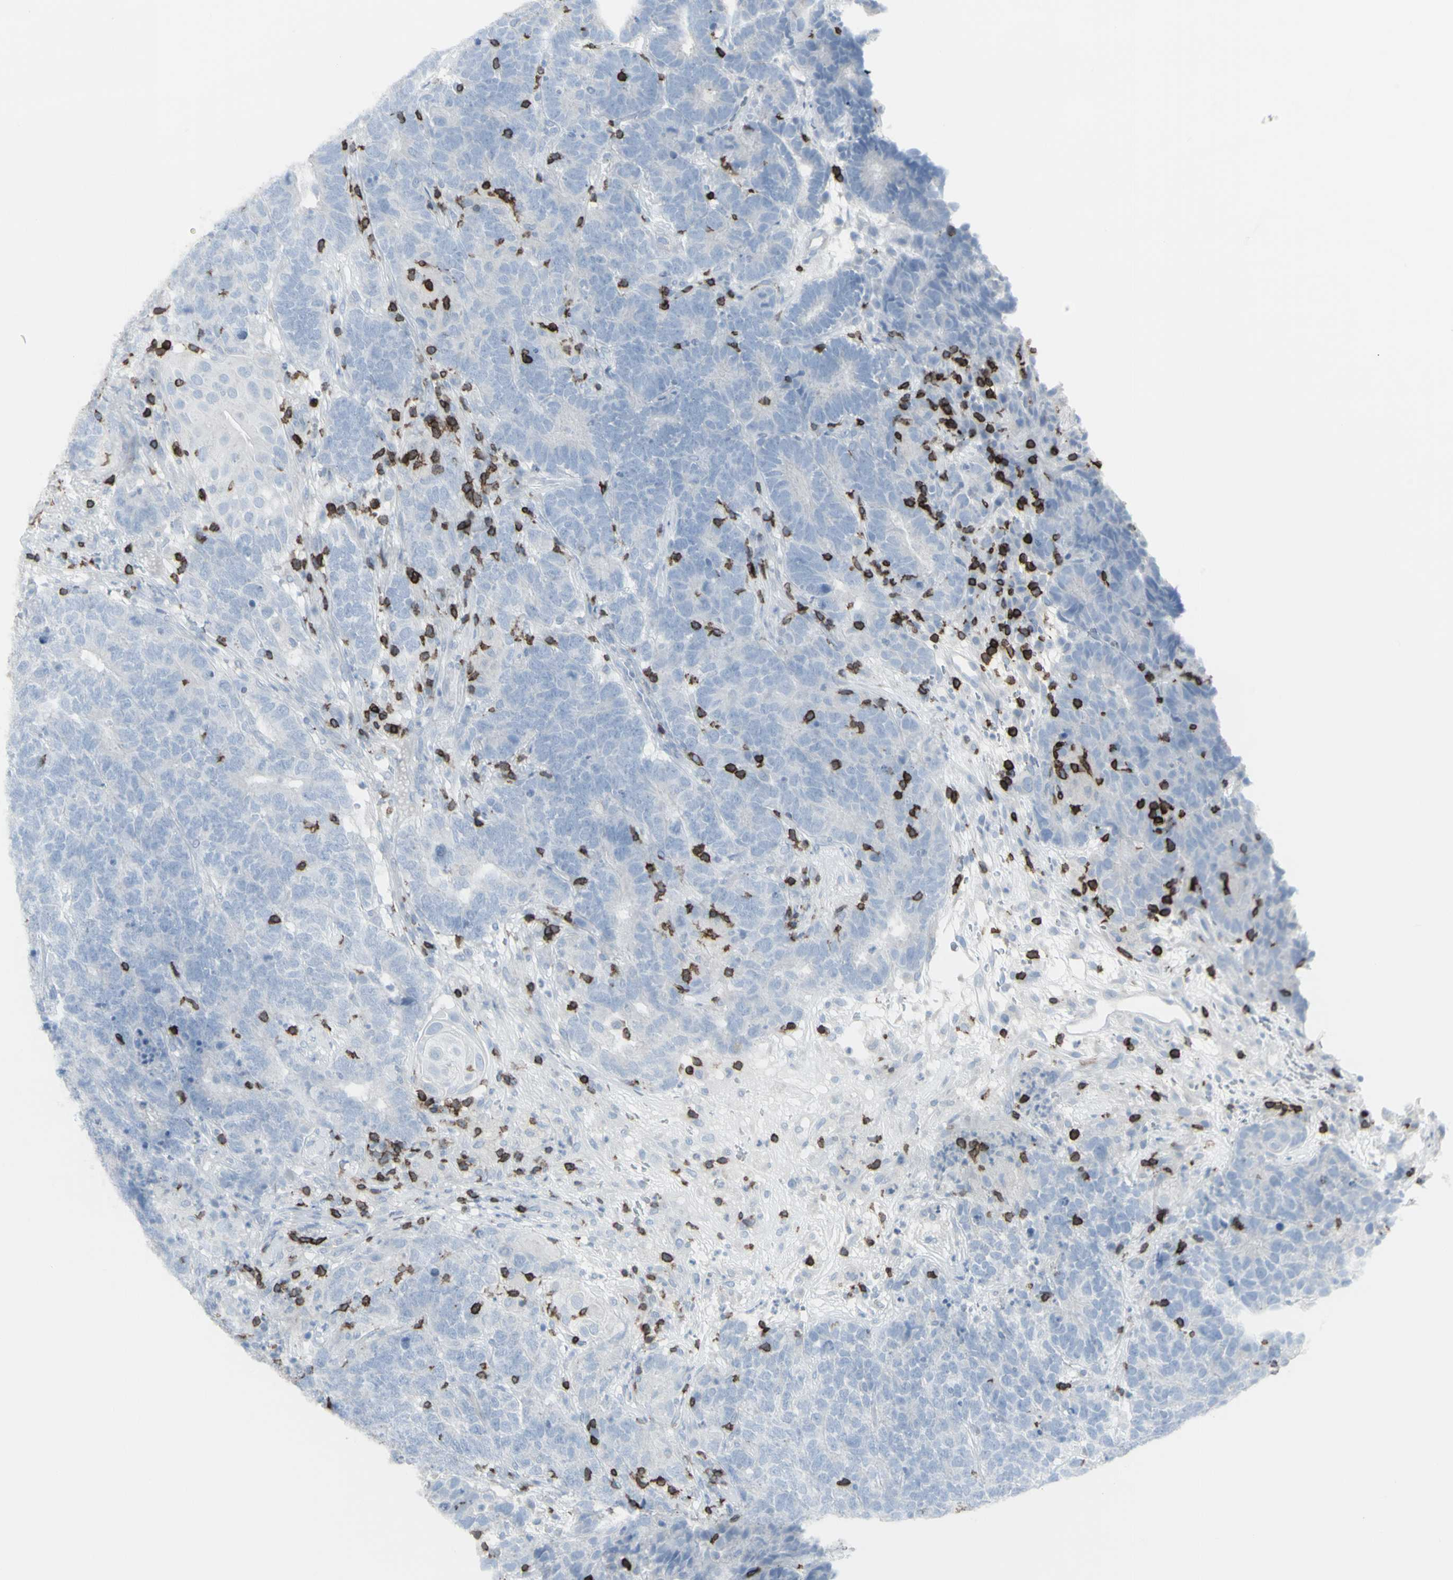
{"staining": {"intensity": "negative", "quantity": "none", "location": "none"}, "tissue": "testis cancer", "cell_type": "Tumor cells", "image_type": "cancer", "snomed": [{"axis": "morphology", "description": "Carcinoma, Embryonal, NOS"}, {"axis": "topography", "description": "Testis"}], "caption": "An immunohistochemistry (IHC) image of testis cancer is shown. There is no staining in tumor cells of testis cancer.", "gene": "CD247", "patient": {"sex": "male", "age": 26}}